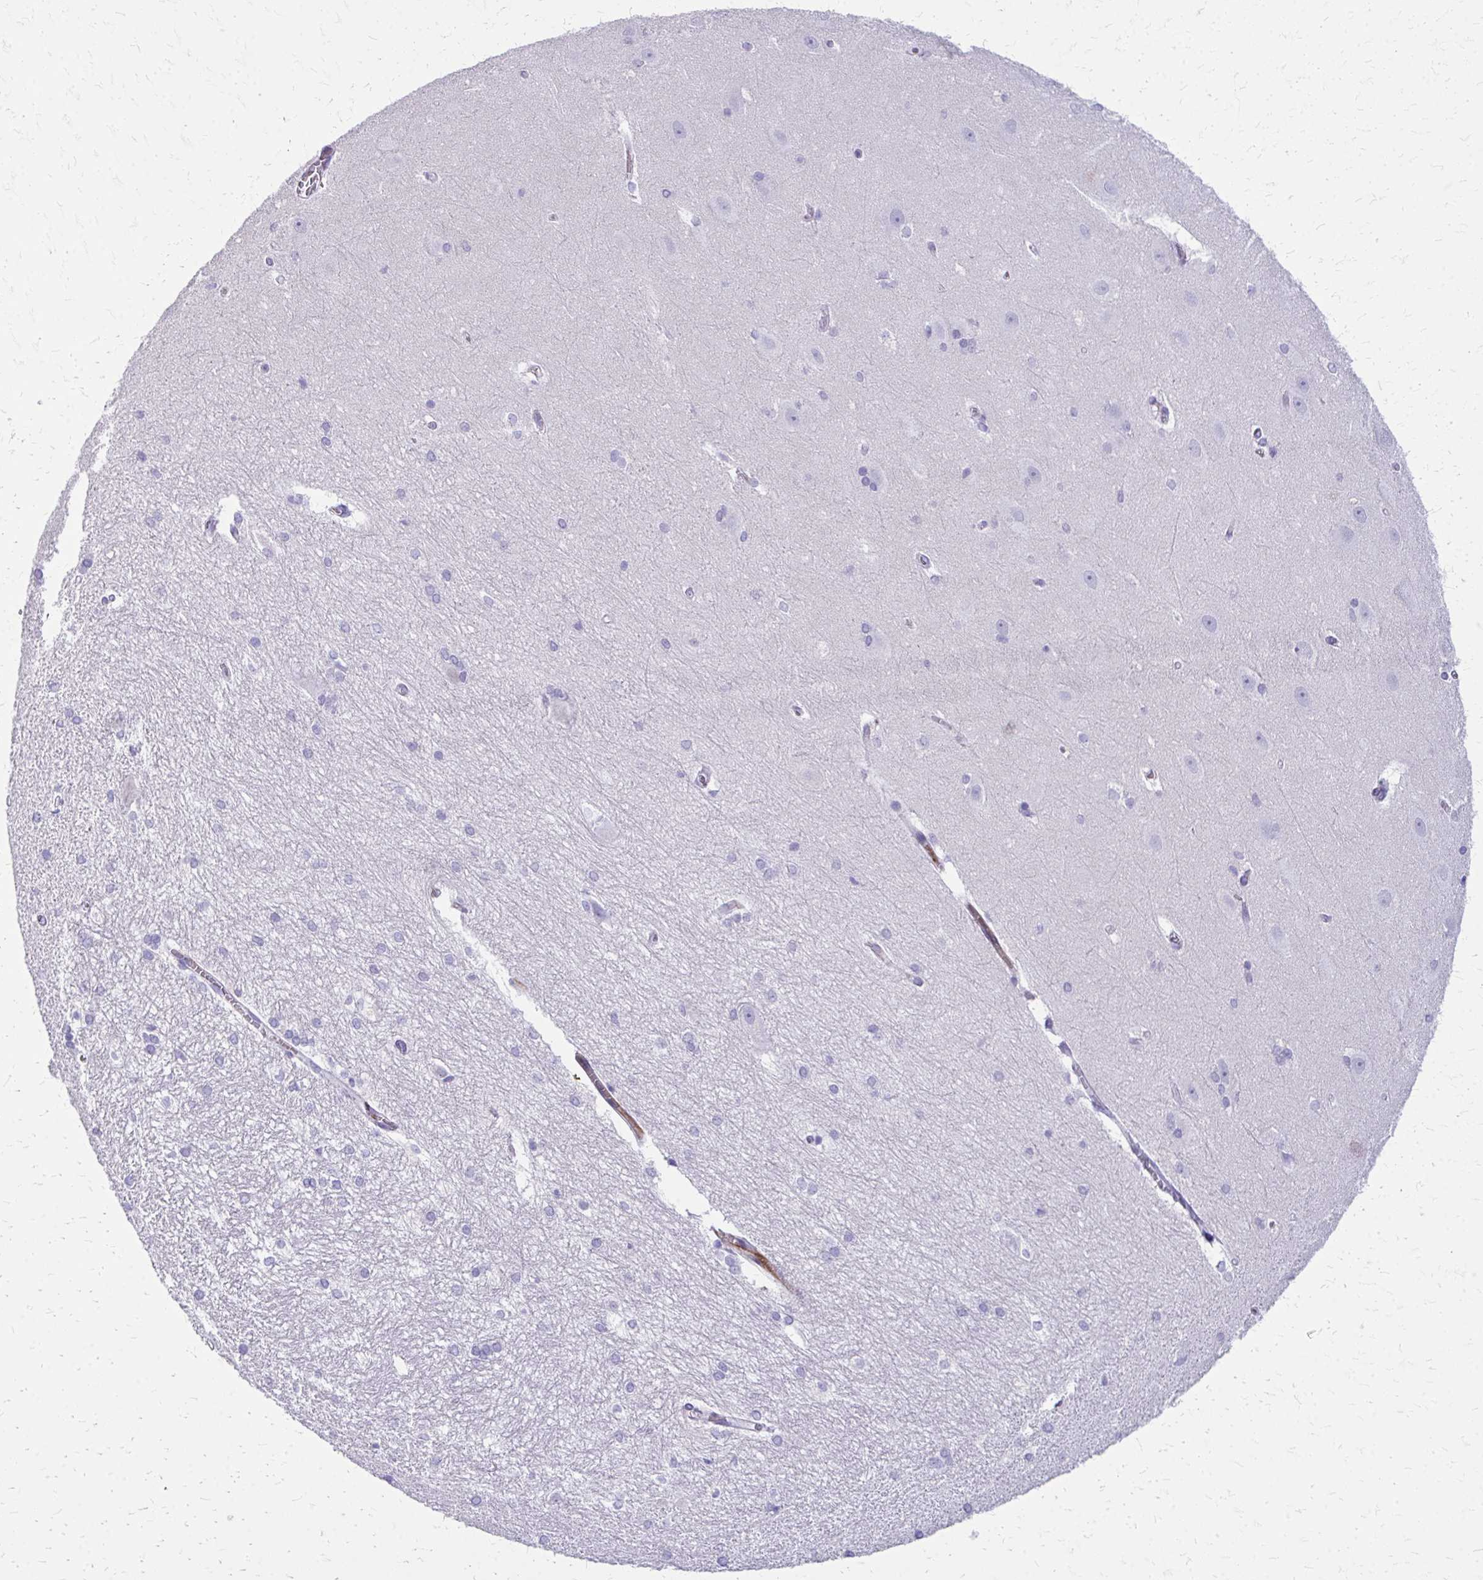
{"staining": {"intensity": "negative", "quantity": "none", "location": "none"}, "tissue": "hippocampus", "cell_type": "Glial cells", "image_type": "normal", "snomed": [{"axis": "morphology", "description": "Normal tissue, NOS"}, {"axis": "topography", "description": "Cerebral cortex"}, {"axis": "topography", "description": "Hippocampus"}], "caption": "Benign hippocampus was stained to show a protein in brown. There is no significant positivity in glial cells. (IHC, brightfield microscopy, high magnification).", "gene": "TRIM6", "patient": {"sex": "female", "age": 19}}